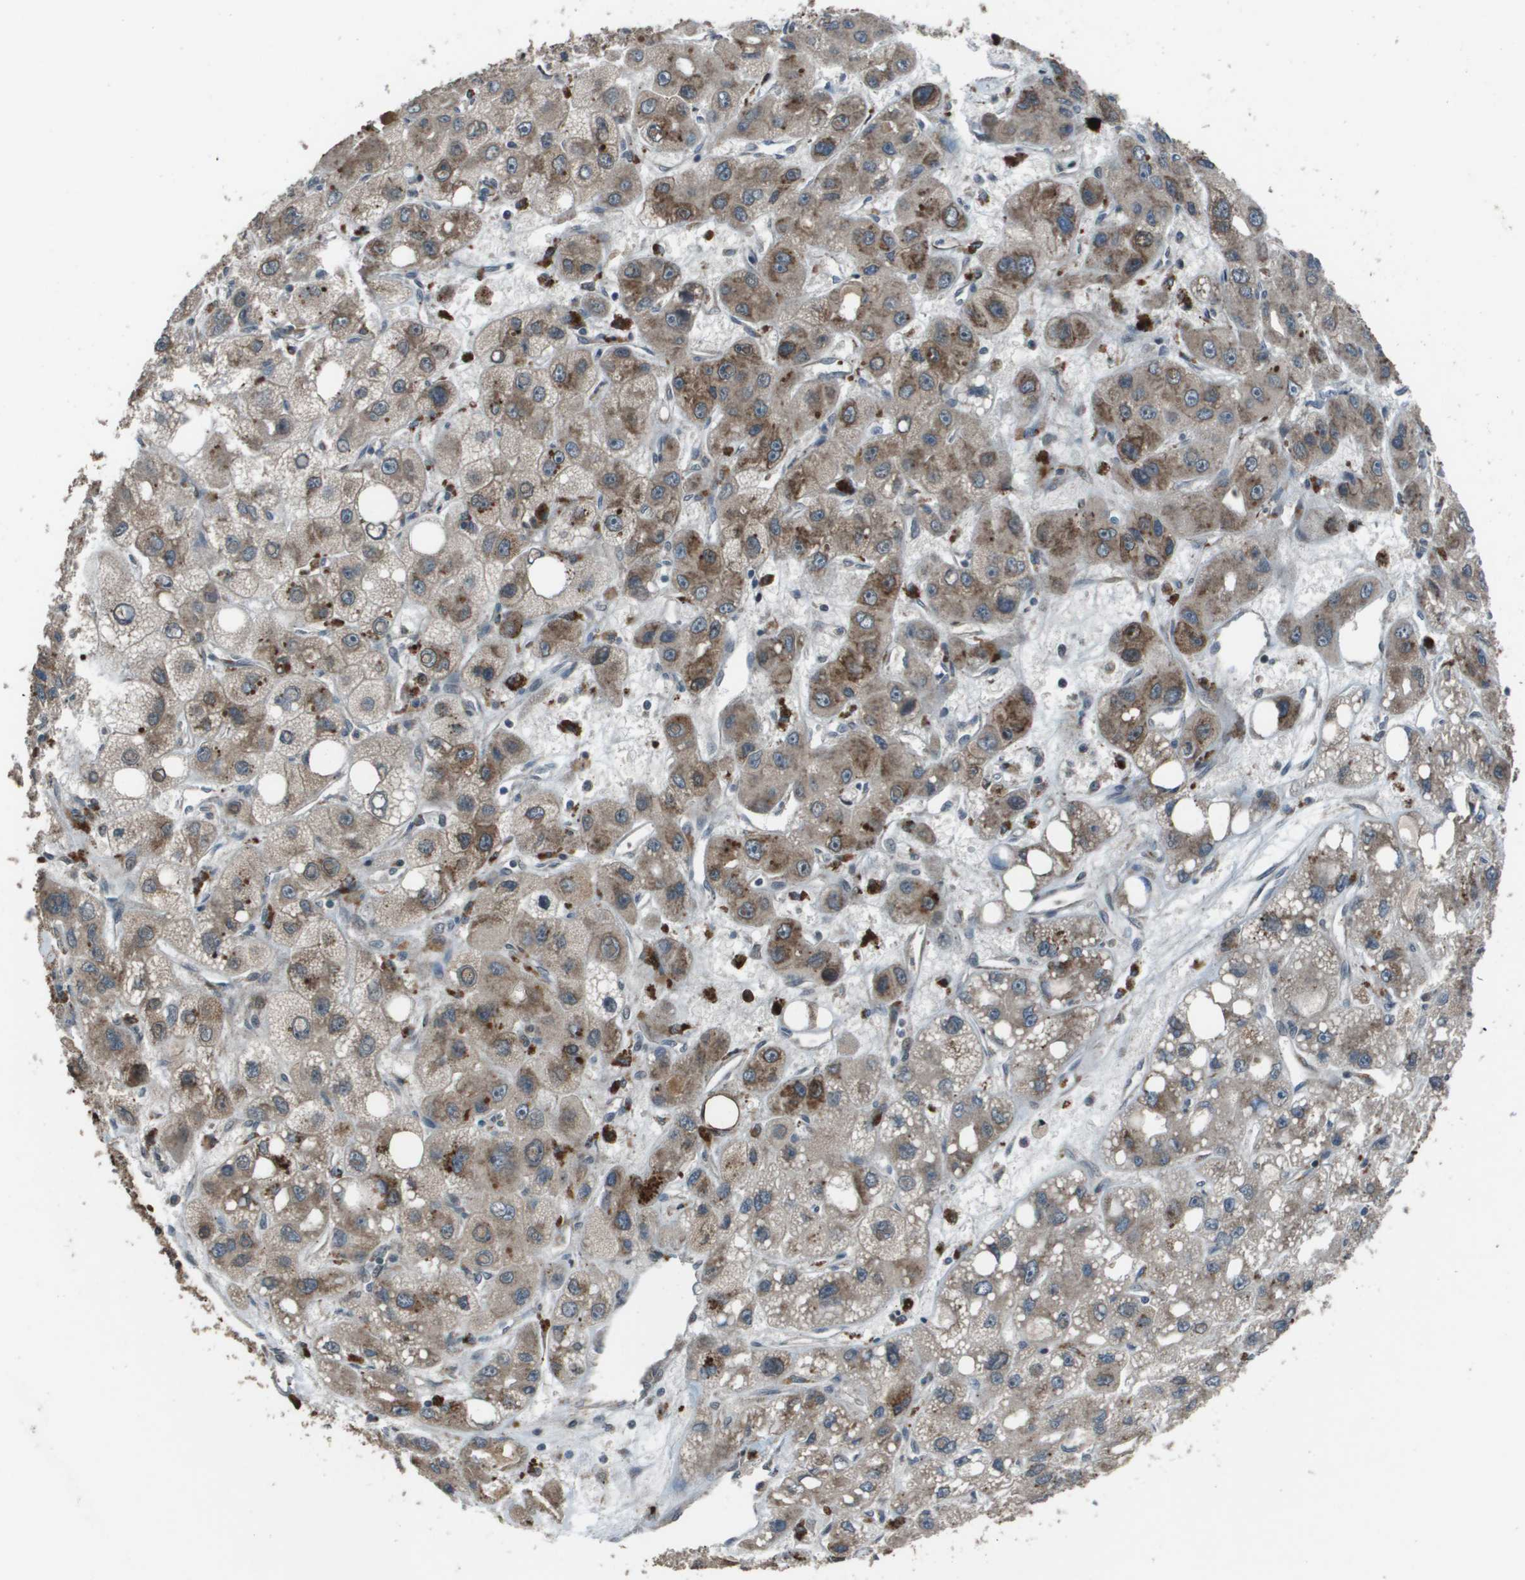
{"staining": {"intensity": "moderate", "quantity": "<25%", "location": "cytoplasmic/membranous"}, "tissue": "liver cancer", "cell_type": "Tumor cells", "image_type": "cancer", "snomed": [{"axis": "morphology", "description": "Carcinoma, Hepatocellular, NOS"}, {"axis": "topography", "description": "Liver"}], "caption": "Immunohistochemistry (IHC) staining of hepatocellular carcinoma (liver), which displays low levels of moderate cytoplasmic/membranous expression in approximately <25% of tumor cells indicating moderate cytoplasmic/membranous protein positivity. The staining was performed using DAB (brown) for protein detection and nuclei were counterstained in hematoxylin (blue).", "gene": "GOSR2", "patient": {"sex": "male", "age": 55}}